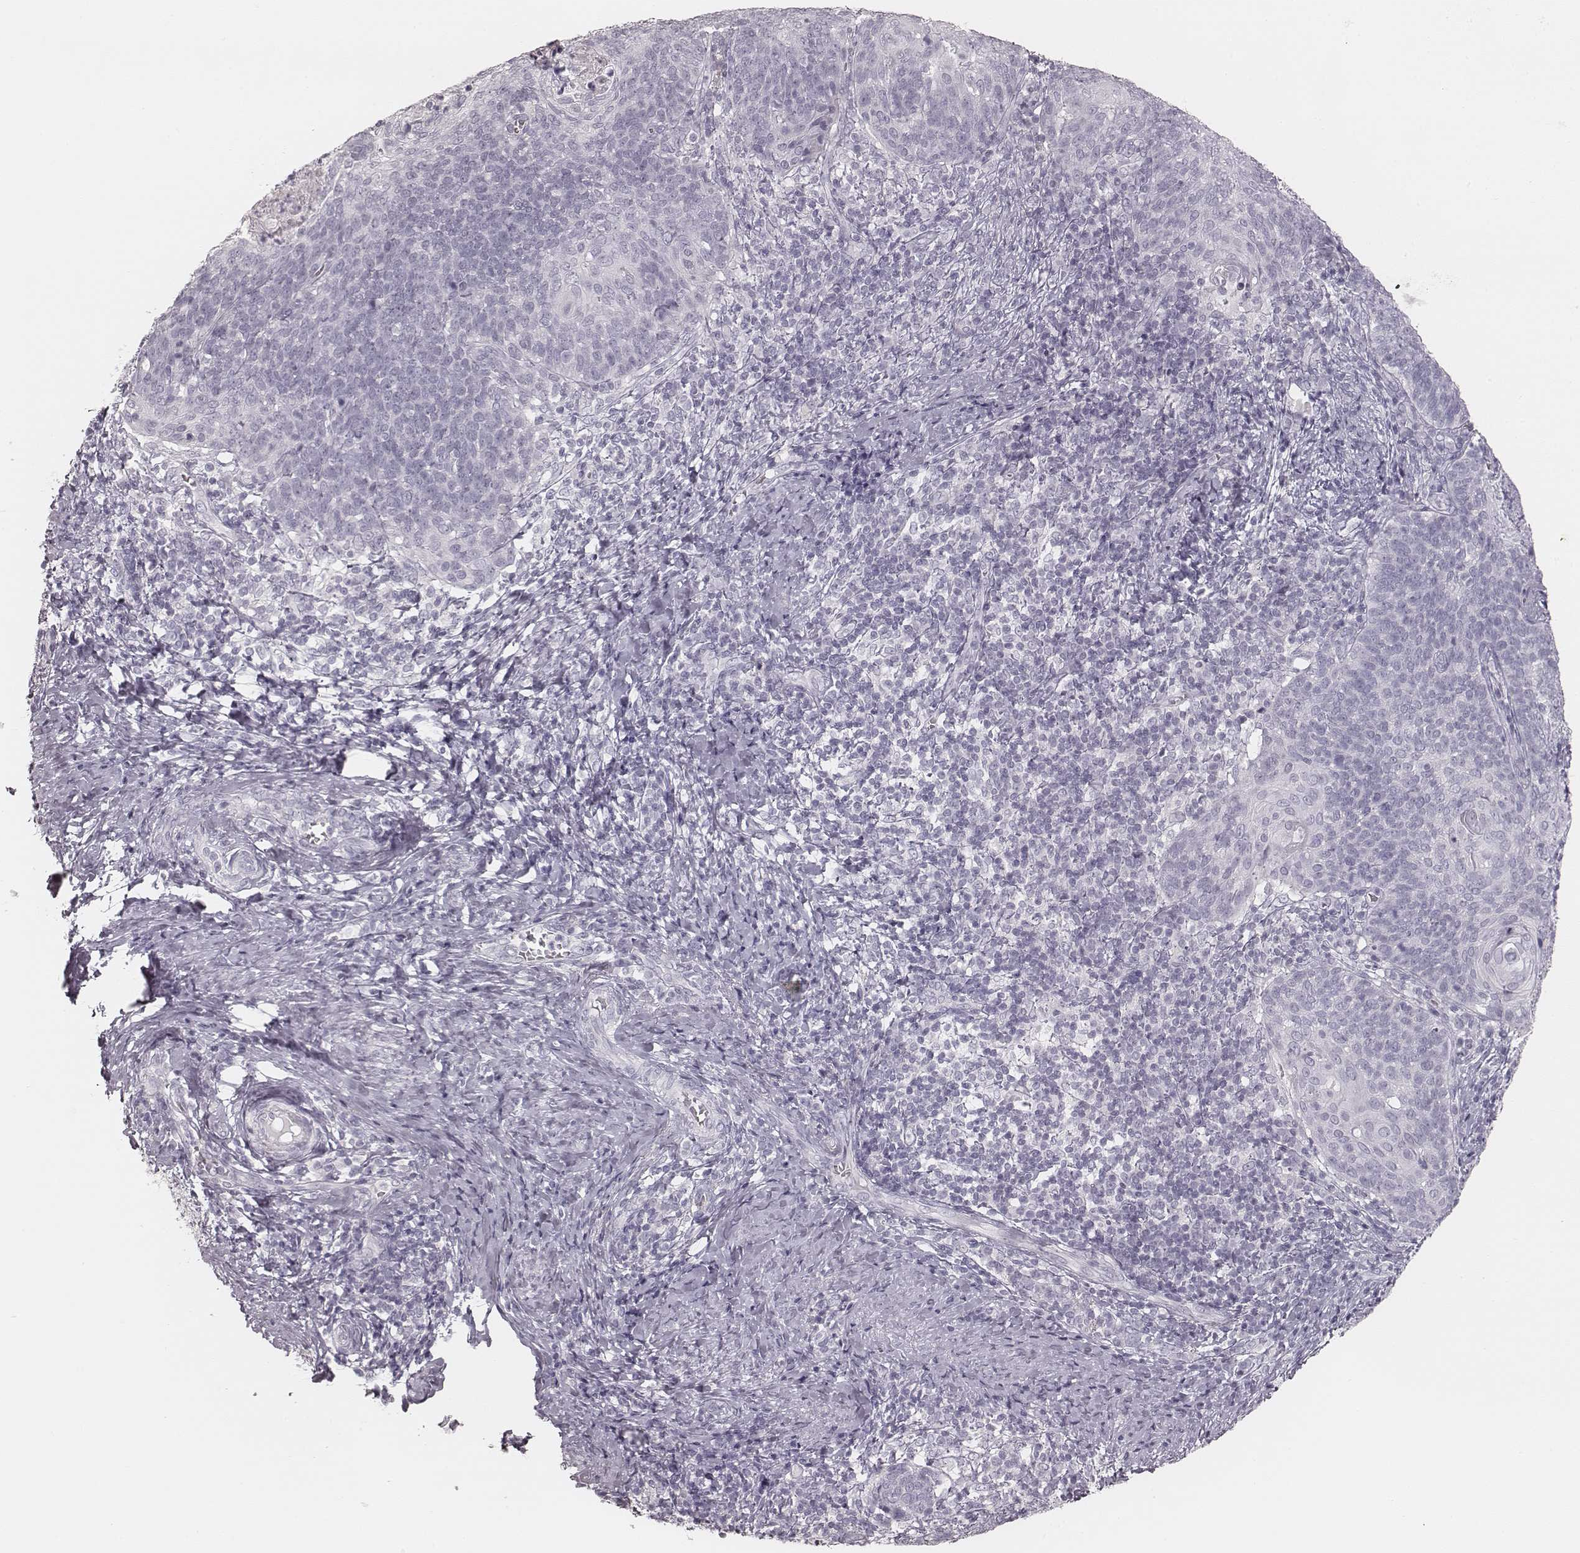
{"staining": {"intensity": "negative", "quantity": "none", "location": "none"}, "tissue": "cervical cancer", "cell_type": "Tumor cells", "image_type": "cancer", "snomed": [{"axis": "morphology", "description": "Normal tissue, NOS"}, {"axis": "morphology", "description": "Squamous cell carcinoma, NOS"}, {"axis": "topography", "description": "Cervix"}], "caption": "The micrograph demonstrates no staining of tumor cells in squamous cell carcinoma (cervical).", "gene": "KRT72", "patient": {"sex": "female", "age": 39}}